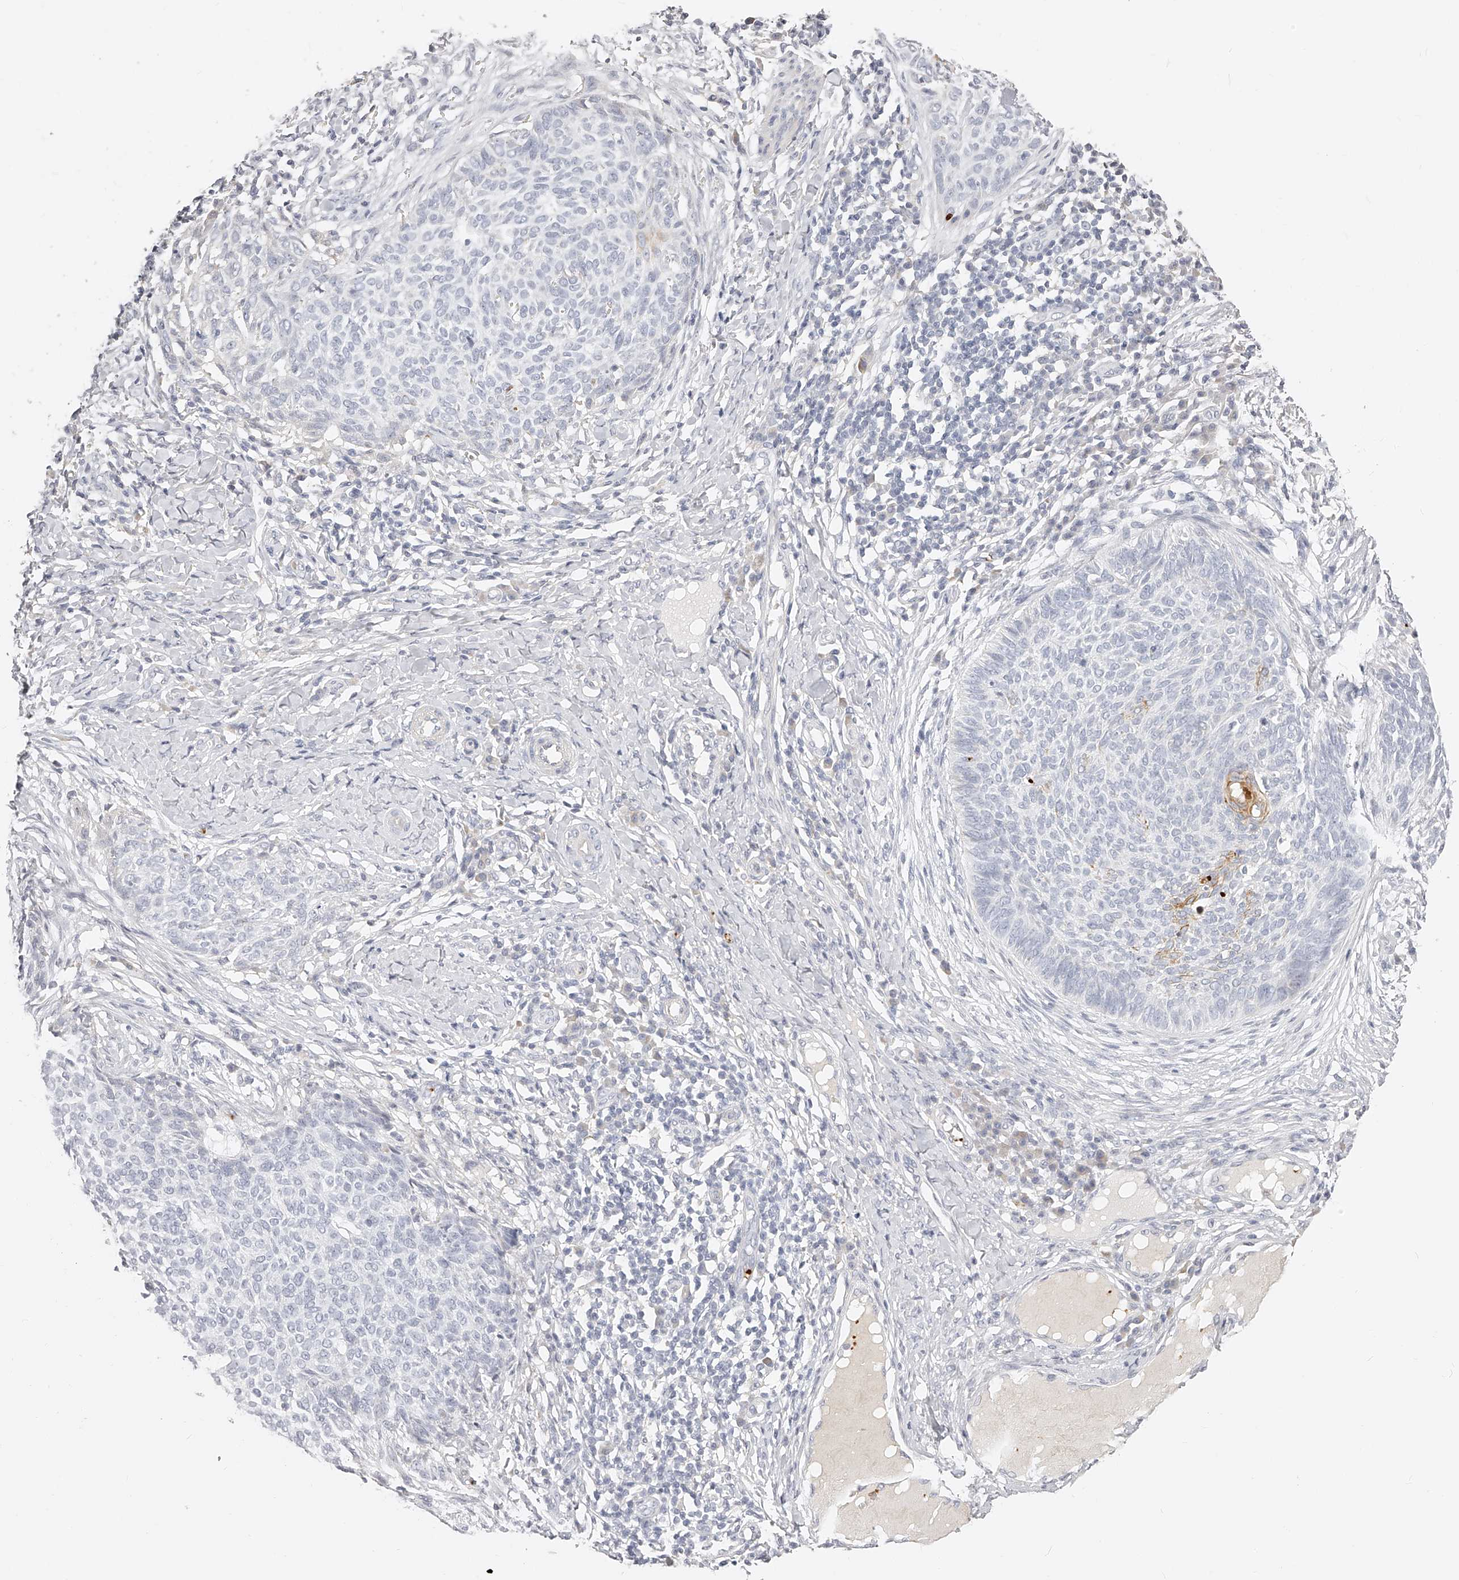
{"staining": {"intensity": "negative", "quantity": "none", "location": "none"}, "tissue": "skin cancer", "cell_type": "Tumor cells", "image_type": "cancer", "snomed": [{"axis": "morphology", "description": "Normal tissue, NOS"}, {"axis": "morphology", "description": "Basal cell carcinoma"}, {"axis": "topography", "description": "Skin"}], "caption": "Tumor cells are negative for brown protein staining in skin cancer (basal cell carcinoma).", "gene": "ITGB3", "patient": {"sex": "male", "age": 50}}